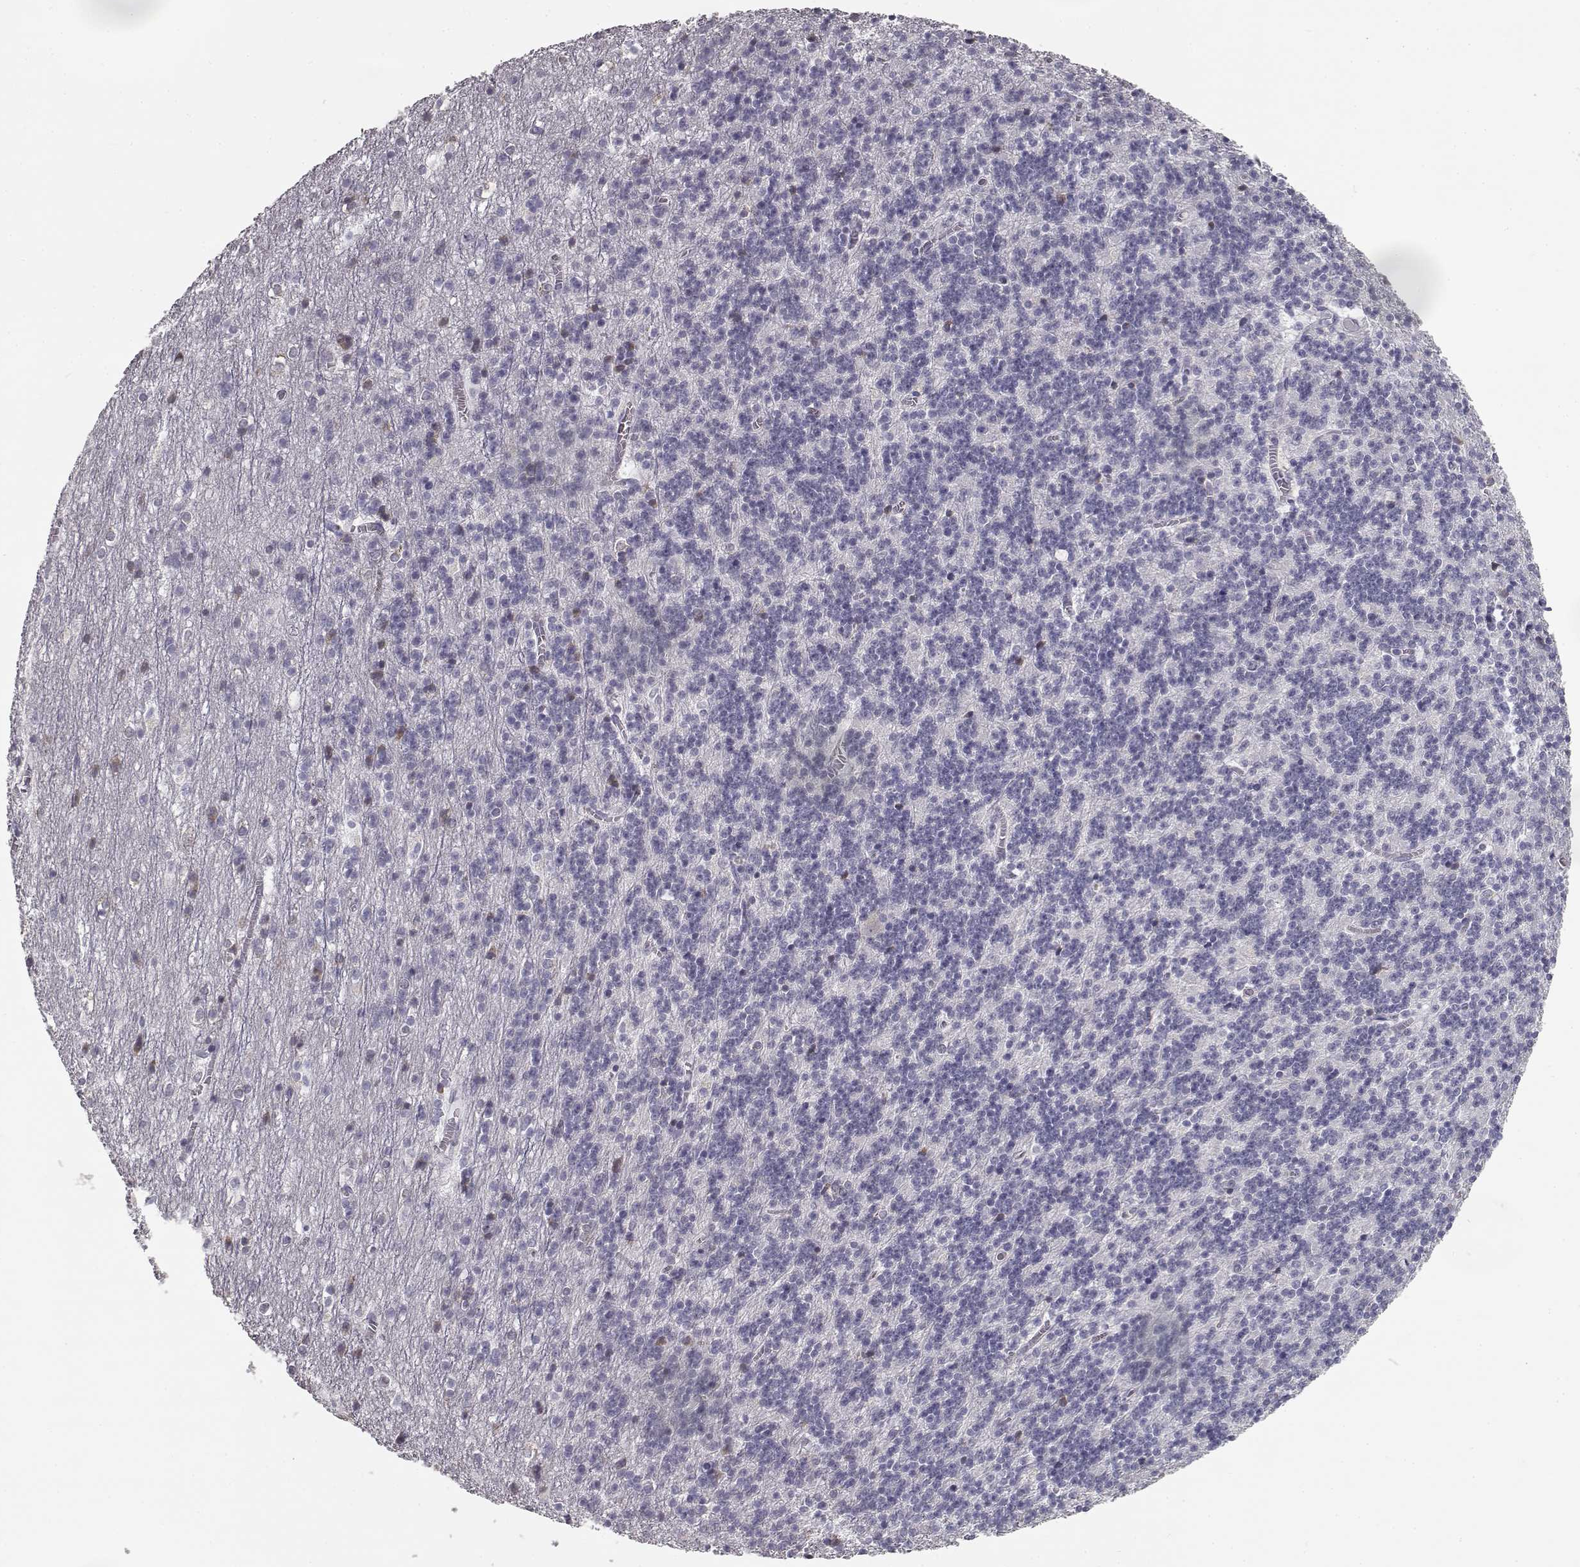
{"staining": {"intensity": "negative", "quantity": "none", "location": "none"}, "tissue": "cerebellum", "cell_type": "Cells in granular layer", "image_type": "normal", "snomed": [{"axis": "morphology", "description": "Normal tissue, NOS"}, {"axis": "topography", "description": "Cerebellum"}], "caption": "This histopathology image is of normal cerebellum stained with immunohistochemistry (IHC) to label a protein in brown with the nuclei are counter-stained blue. There is no staining in cells in granular layer.", "gene": "SEMG2", "patient": {"sex": "male", "age": 70}}